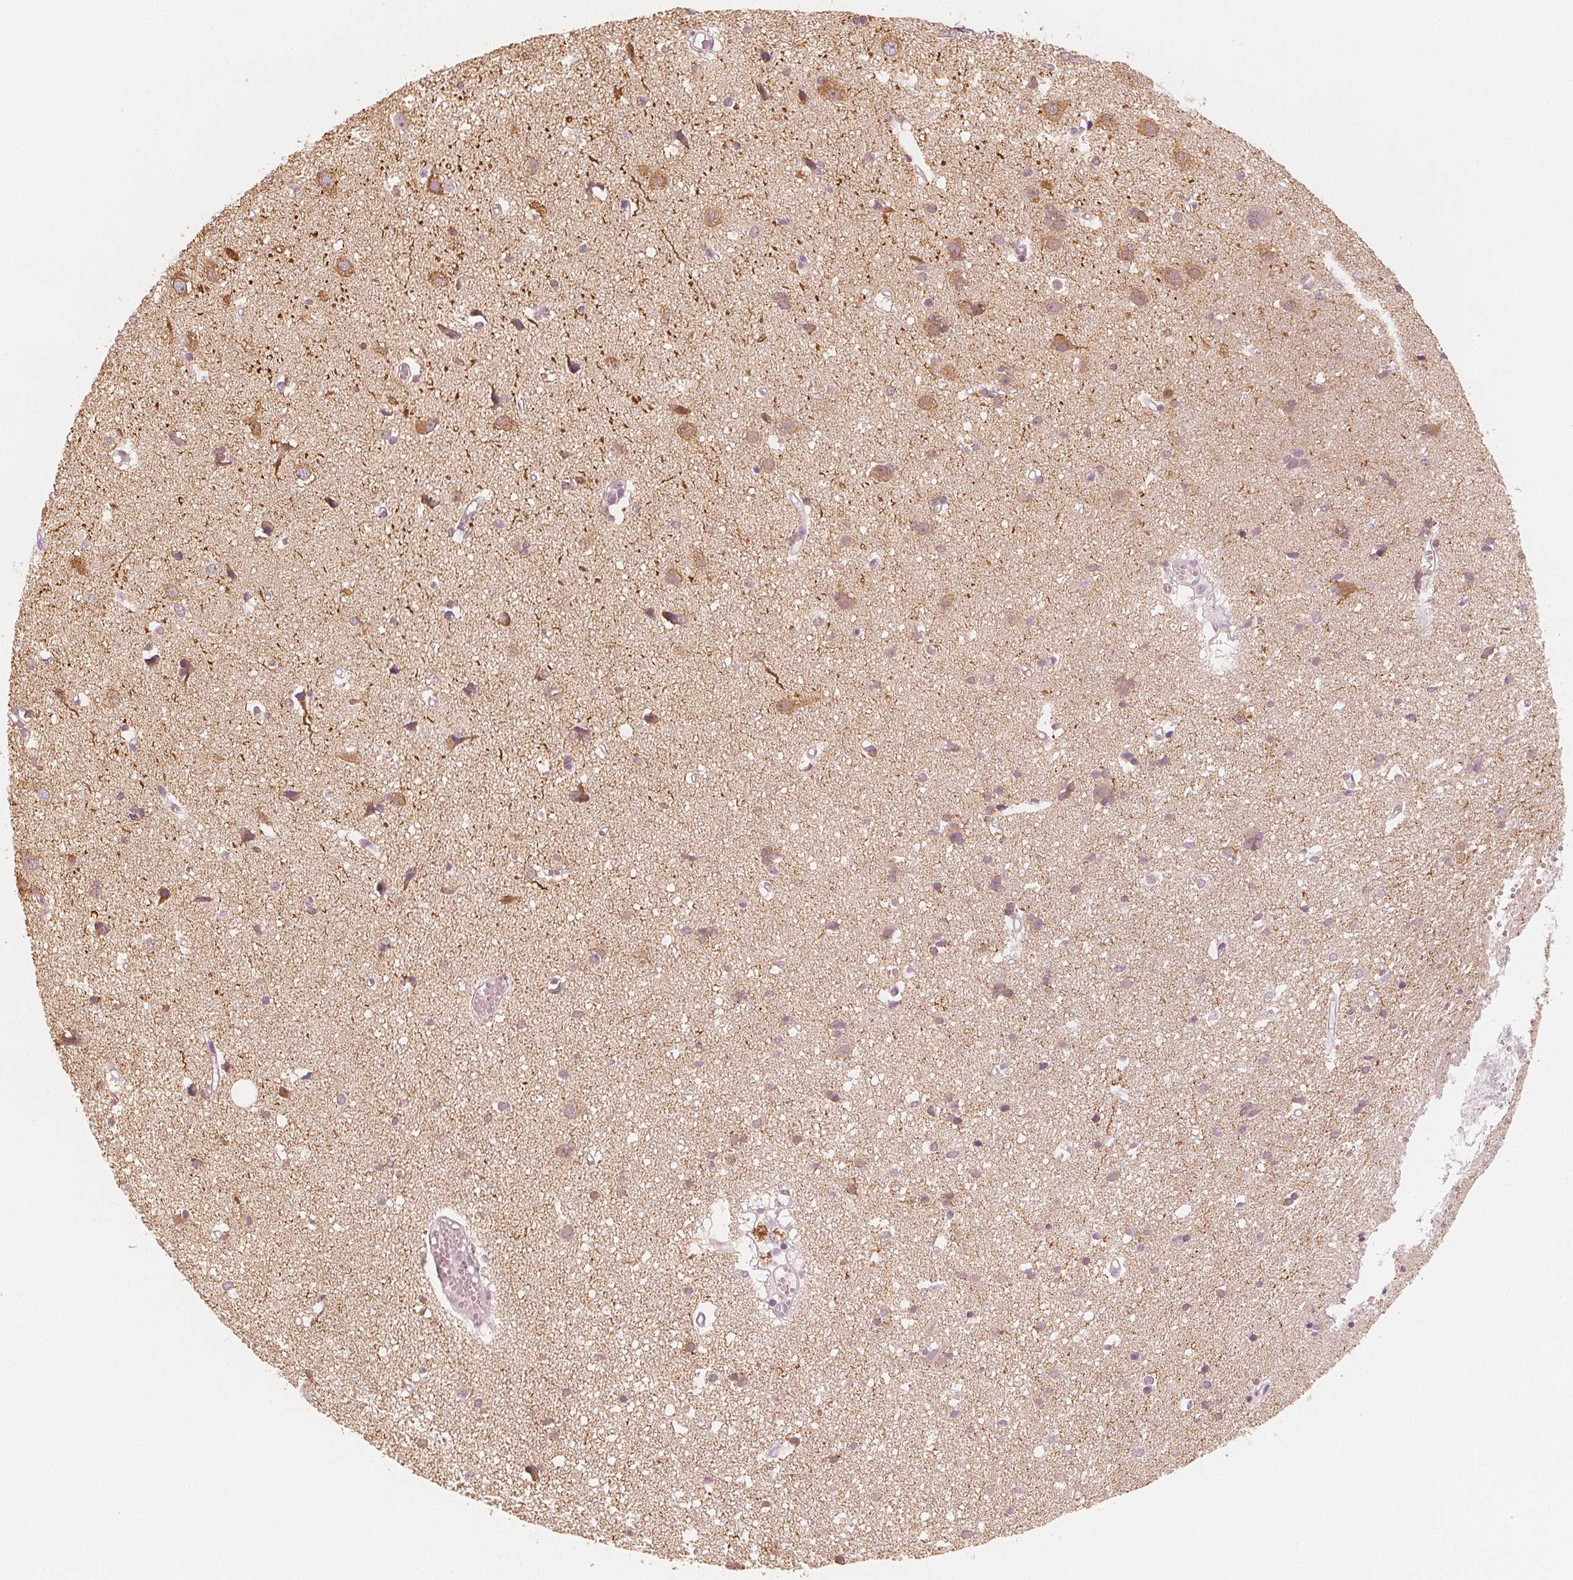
{"staining": {"intensity": "negative", "quantity": "none", "location": "none"}, "tissue": "cerebral cortex", "cell_type": "Endothelial cells", "image_type": "normal", "snomed": [{"axis": "morphology", "description": "Normal tissue, NOS"}, {"axis": "morphology", "description": "Glioma, malignant, High grade"}, {"axis": "topography", "description": "Cerebral cortex"}], "caption": "Immunohistochemistry (IHC) of unremarkable cerebral cortex displays no positivity in endothelial cells.", "gene": "MAP1A", "patient": {"sex": "male", "age": 71}}